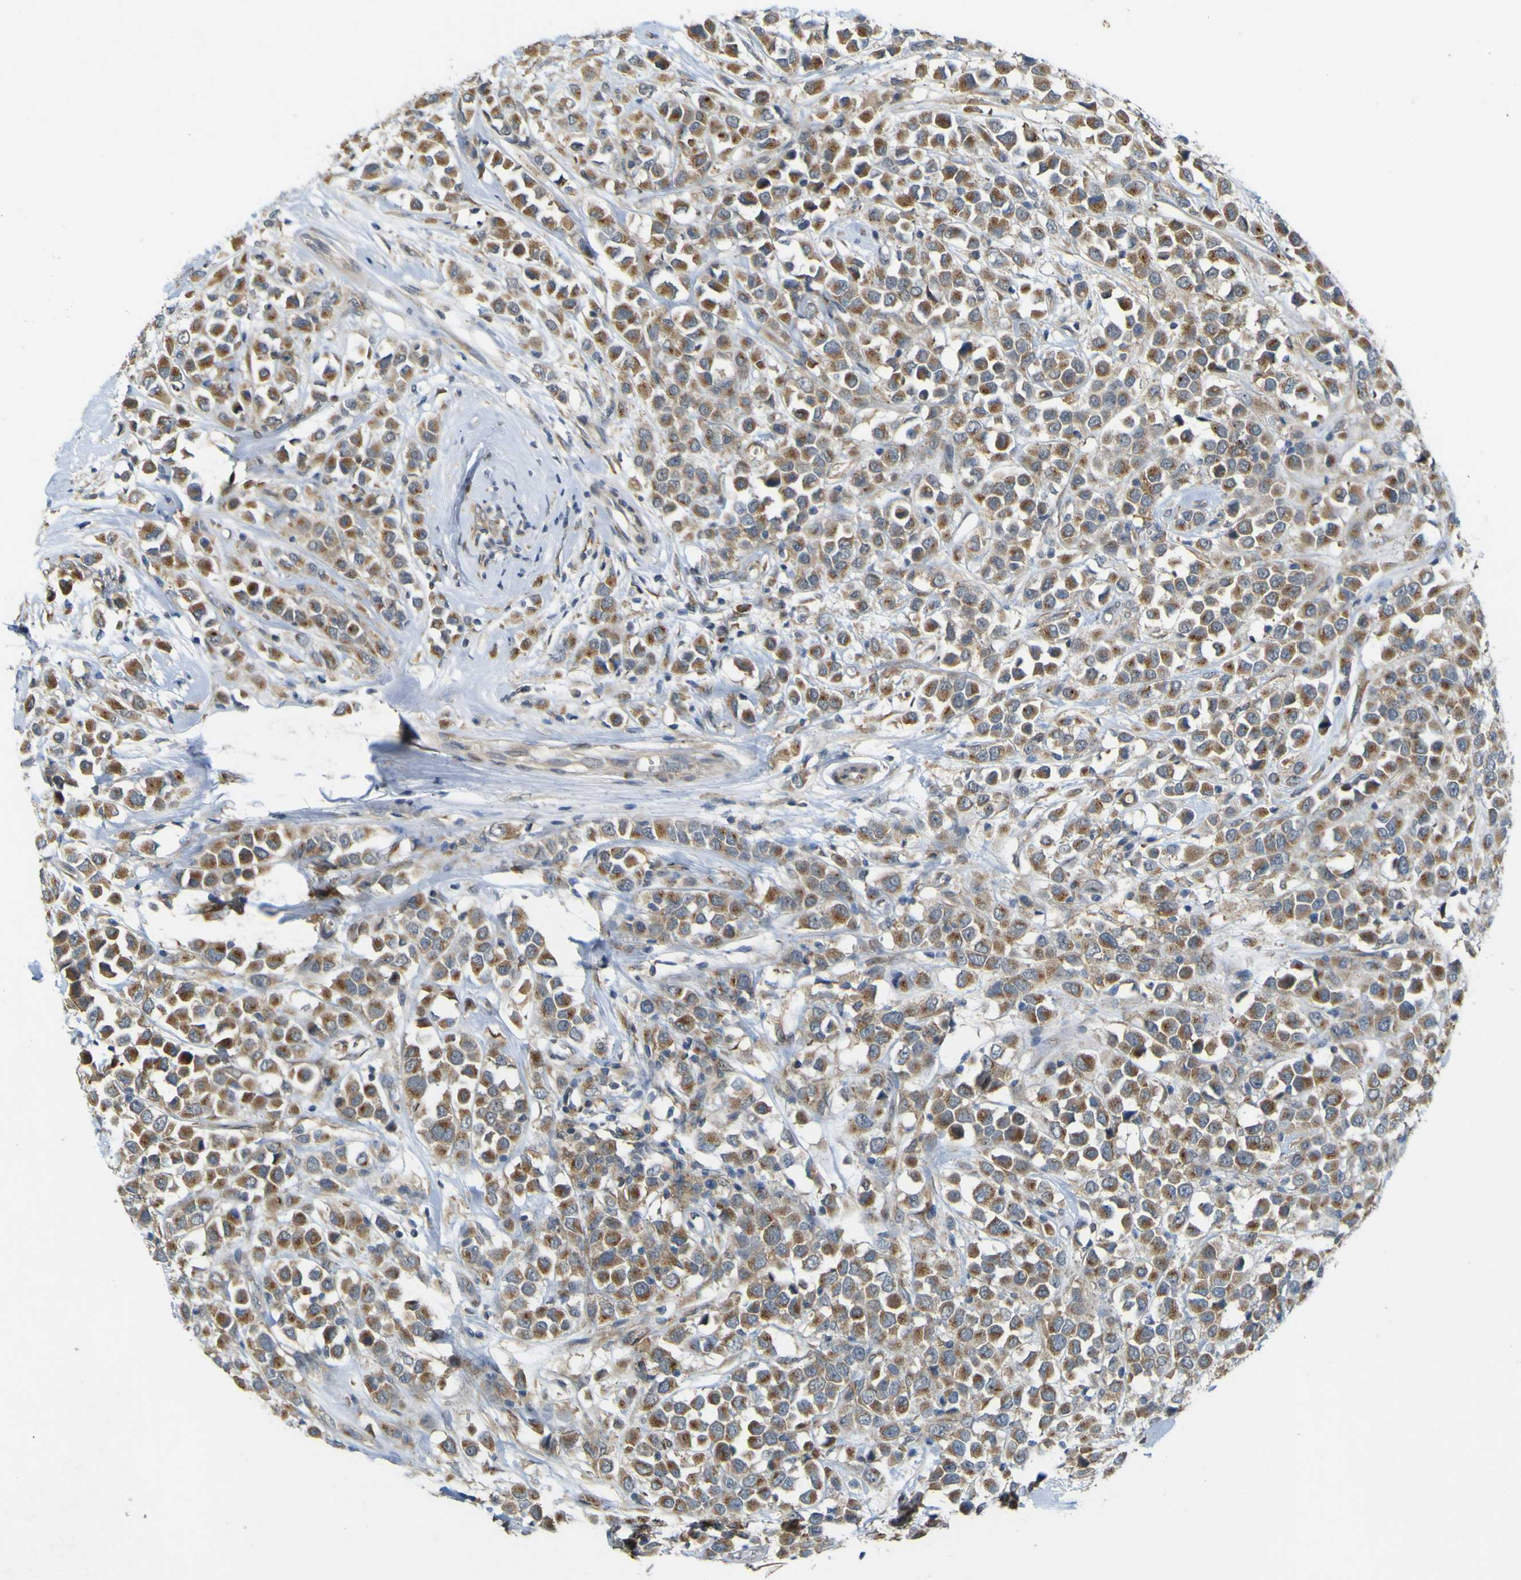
{"staining": {"intensity": "moderate", "quantity": ">75%", "location": "cytoplasmic/membranous"}, "tissue": "breast cancer", "cell_type": "Tumor cells", "image_type": "cancer", "snomed": [{"axis": "morphology", "description": "Duct carcinoma"}, {"axis": "topography", "description": "Breast"}], "caption": "Protein staining displays moderate cytoplasmic/membranous expression in about >75% of tumor cells in infiltrating ductal carcinoma (breast).", "gene": "IGF2R", "patient": {"sex": "female", "age": 61}}